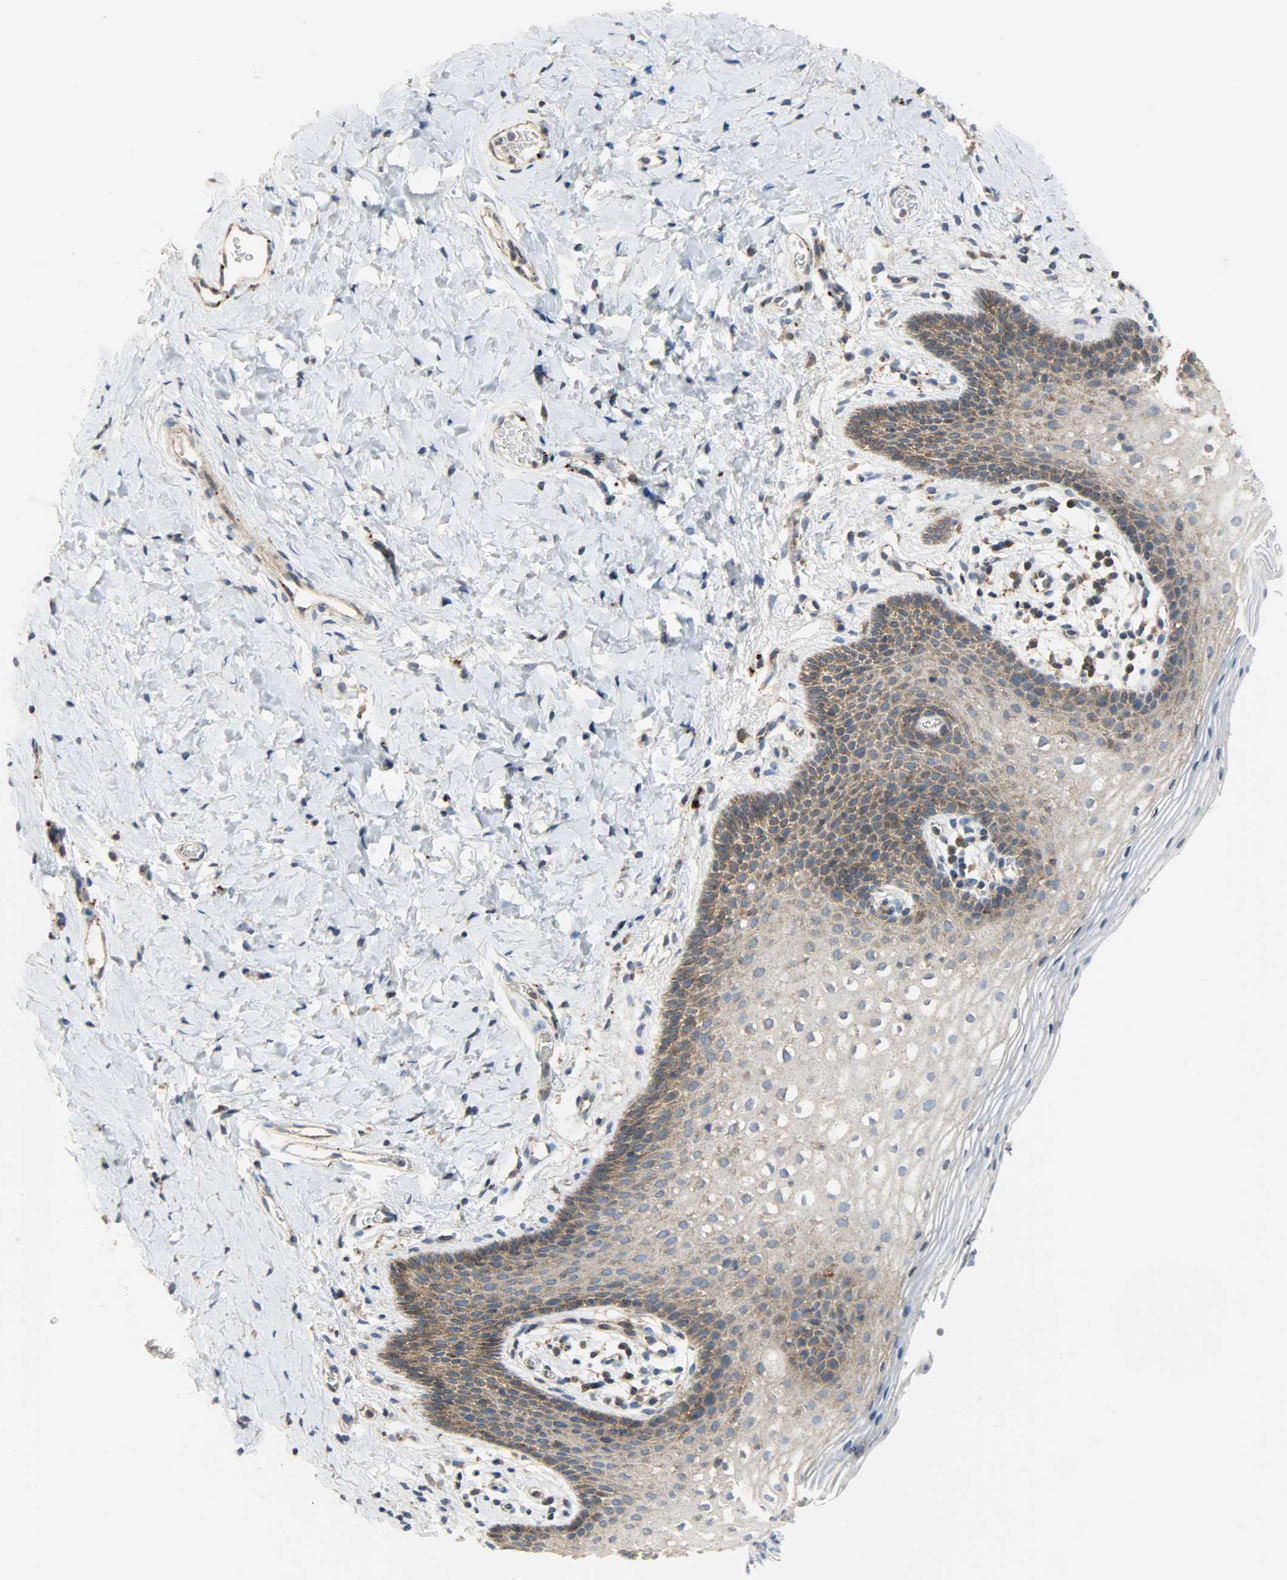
{"staining": {"intensity": "moderate", "quantity": "25%-75%", "location": "cytoplasmic/membranous"}, "tissue": "vagina", "cell_type": "Squamous epithelial cells", "image_type": "normal", "snomed": [{"axis": "morphology", "description": "Normal tissue, NOS"}, {"axis": "topography", "description": "Vagina"}], "caption": "IHC photomicrograph of benign vagina: vagina stained using immunohistochemistry (IHC) displays medium levels of moderate protein expression localized specifically in the cytoplasmic/membranous of squamous epithelial cells, appearing as a cytoplasmic/membranous brown color.", "gene": "GIT2", "patient": {"sex": "female", "age": 55}}